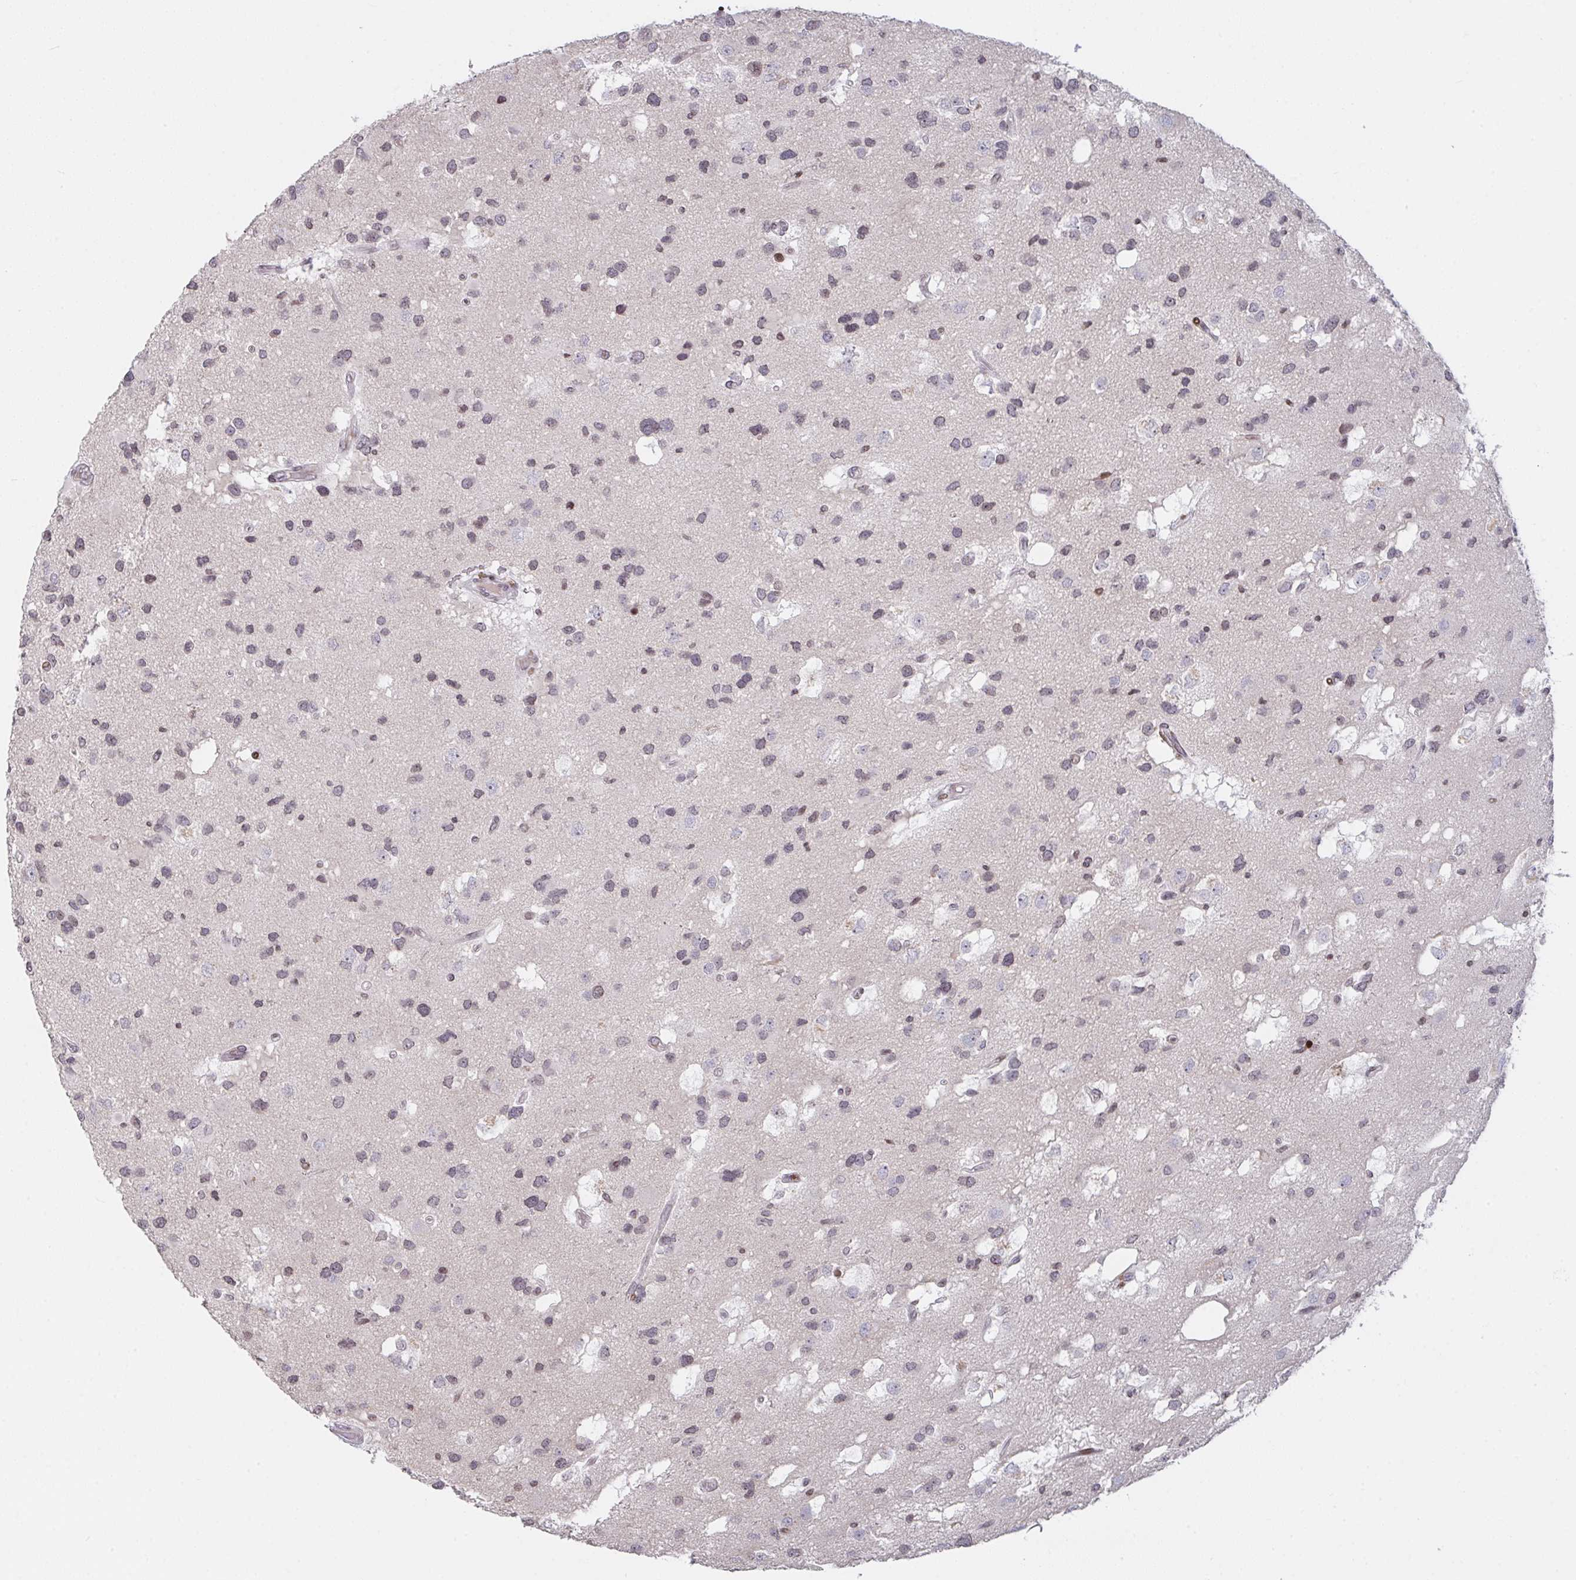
{"staining": {"intensity": "weak", "quantity": "25%-75%", "location": "nuclear"}, "tissue": "glioma", "cell_type": "Tumor cells", "image_type": "cancer", "snomed": [{"axis": "morphology", "description": "Glioma, malignant, High grade"}, {"axis": "topography", "description": "Brain"}], "caption": "Human malignant glioma (high-grade) stained with a protein marker displays weak staining in tumor cells.", "gene": "PCDHB8", "patient": {"sex": "male", "age": 53}}